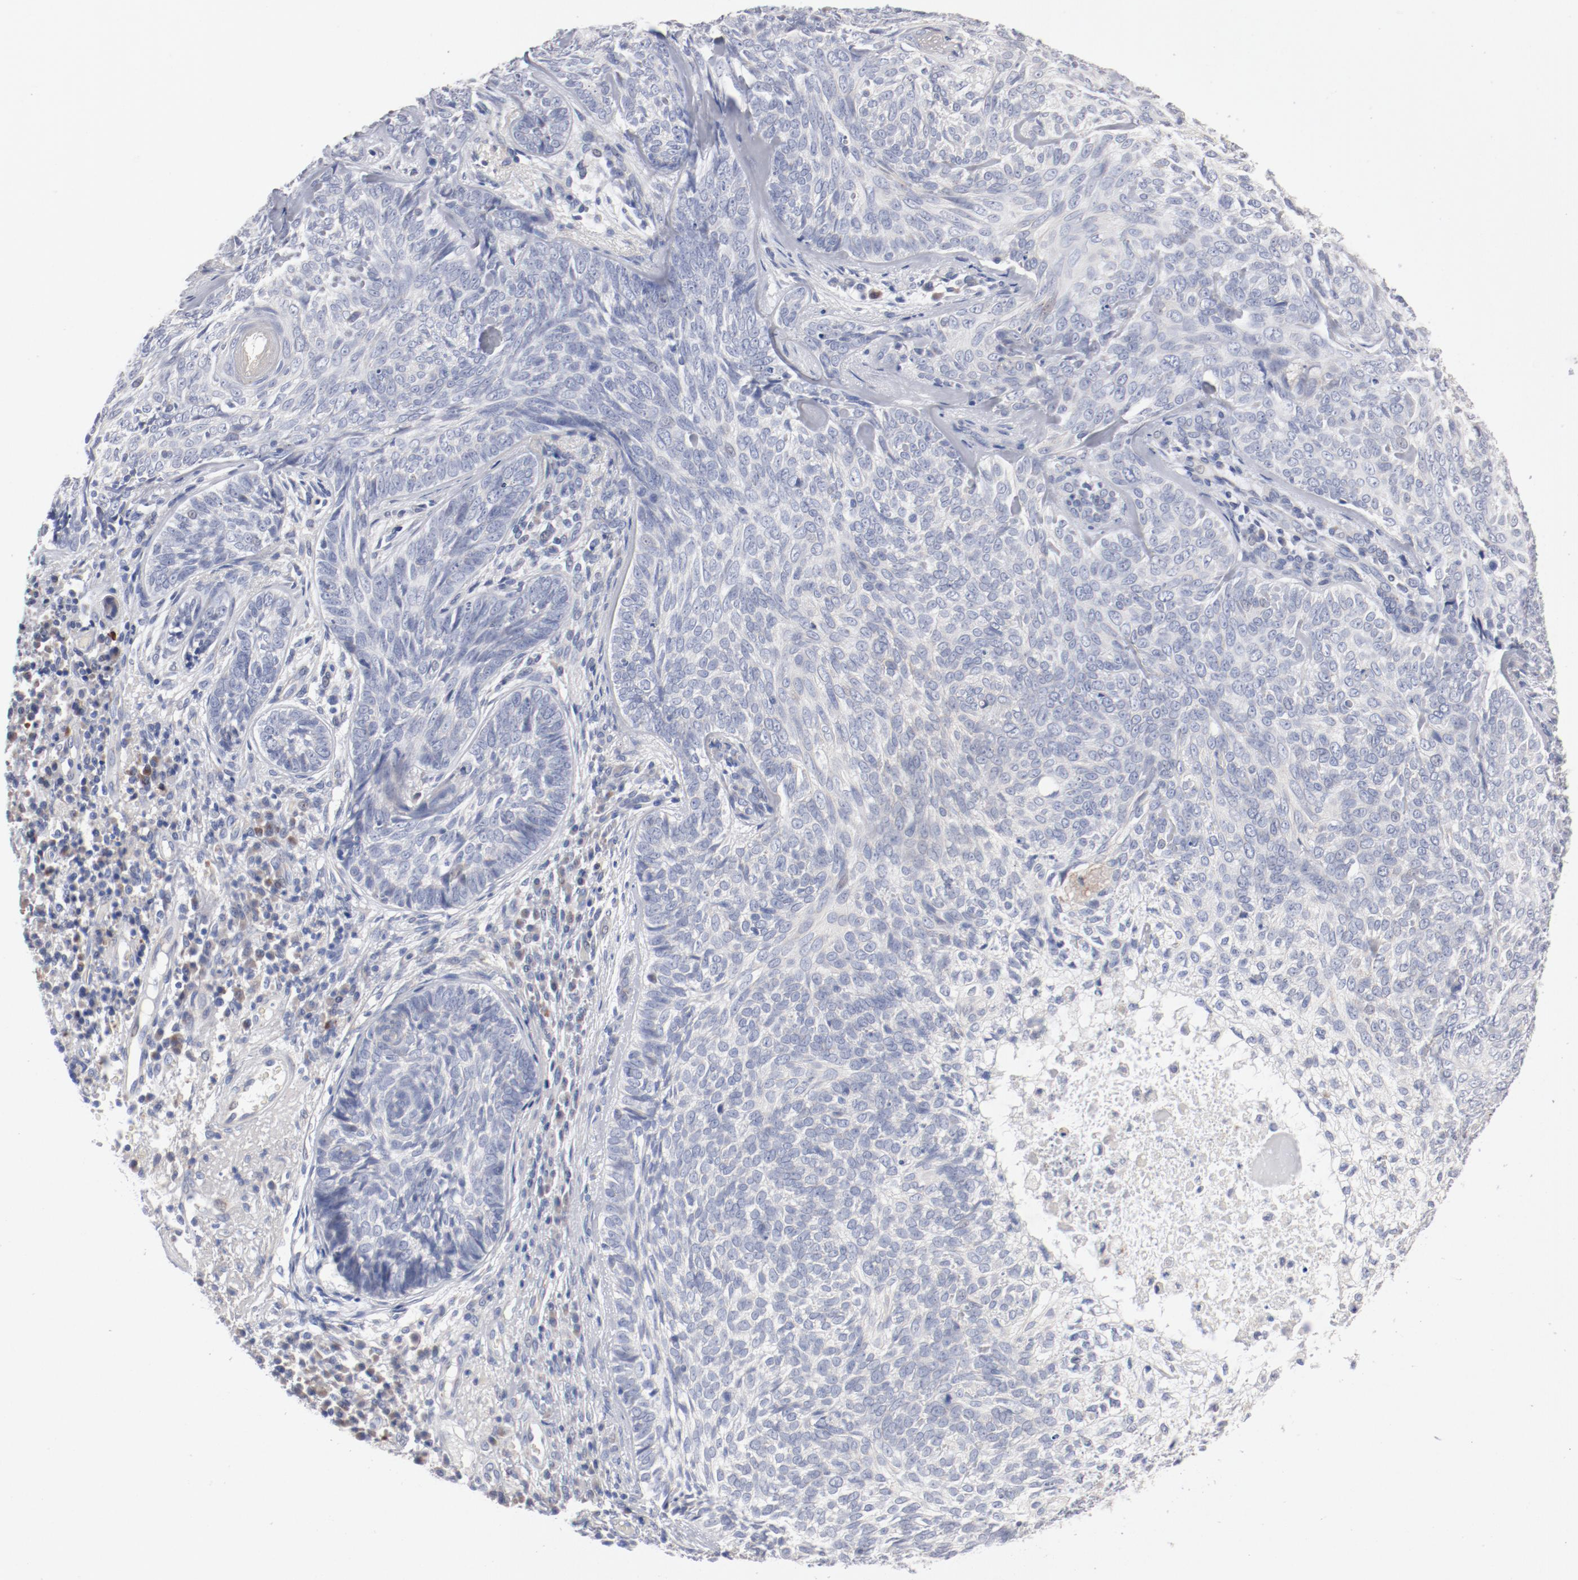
{"staining": {"intensity": "negative", "quantity": "none", "location": "none"}, "tissue": "skin cancer", "cell_type": "Tumor cells", "image_type": "cancer", "snomed": [{"axis": "morphology", "description": "Basal cell carcinoma"}, {"axis": "topography", "description": "Skin"}], "caption": "High power microscopy photomicrograph of an IHC photomicrograph of skin cancer (basal cell carcinoma), revealing no significant expression in tumor cells. The staining was performed using DAB to visualize the protein expression in brown, while the nuclei were stained in blue with hematoxylin (Magnification: 20x).", "gene": "AK7", "patient": {"sex": "male", "age": 72}}